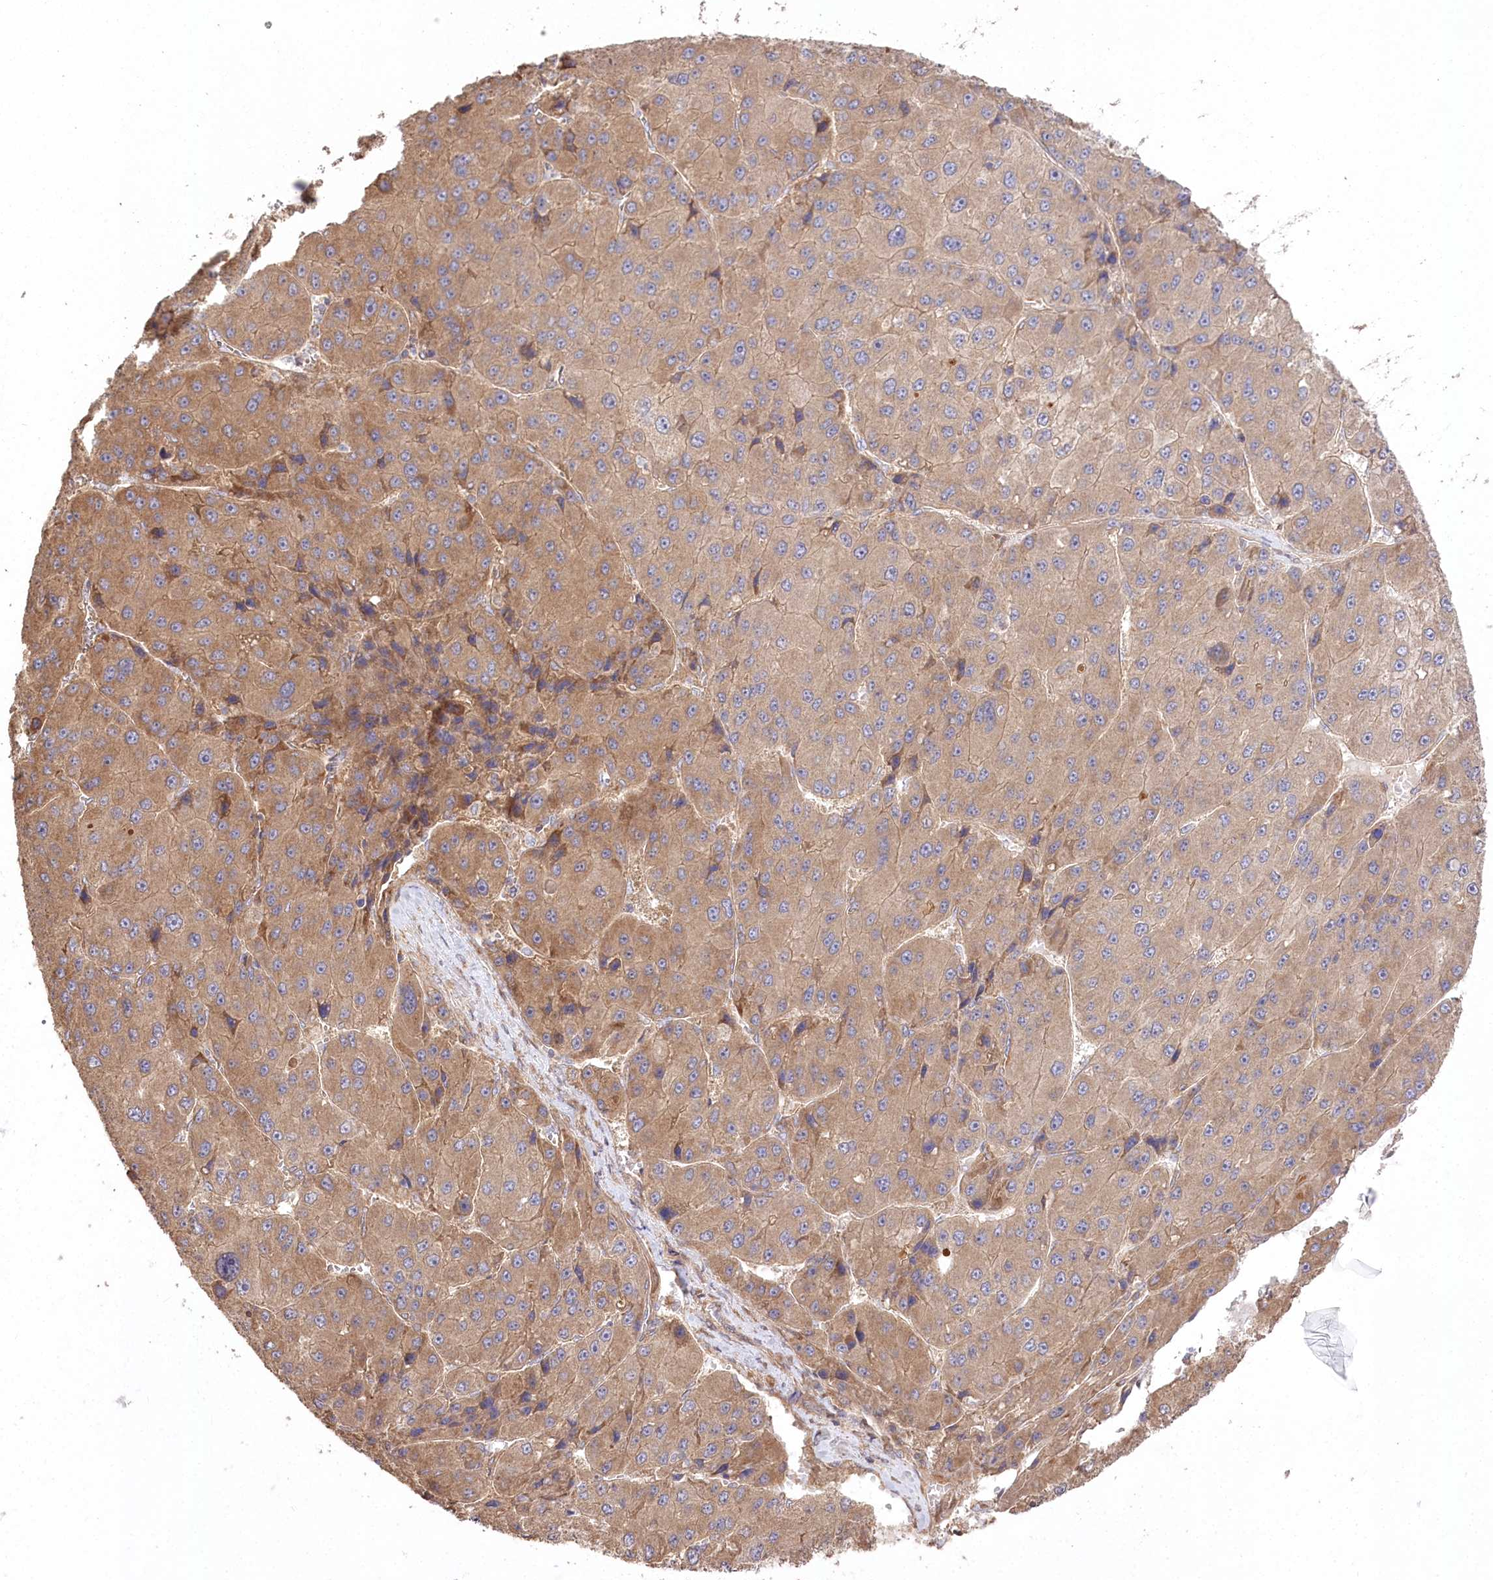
{"staining": {"intensity": "moderate", "quantity": ">75%", "location": "cytoplasmic/membranous"}, "tissue": "liver cancer", "cell_type": "Tumor cells", "image_type": "cancer", "snomed": [{"axis": "morphology", "description": "Carcinoma, Hepatocellular, NOS"}, {"axis": "topography", "description": "Liver"}], "caption": "Liver cancer (hepatocellular carcinoma) stained for a protein (brown) demonstrates moderate cytoplasmic/membranous positive staining in about >75% of tumor cells.", "gene": "PRSS53", "patient": {"sex": "female", "age": 73}}